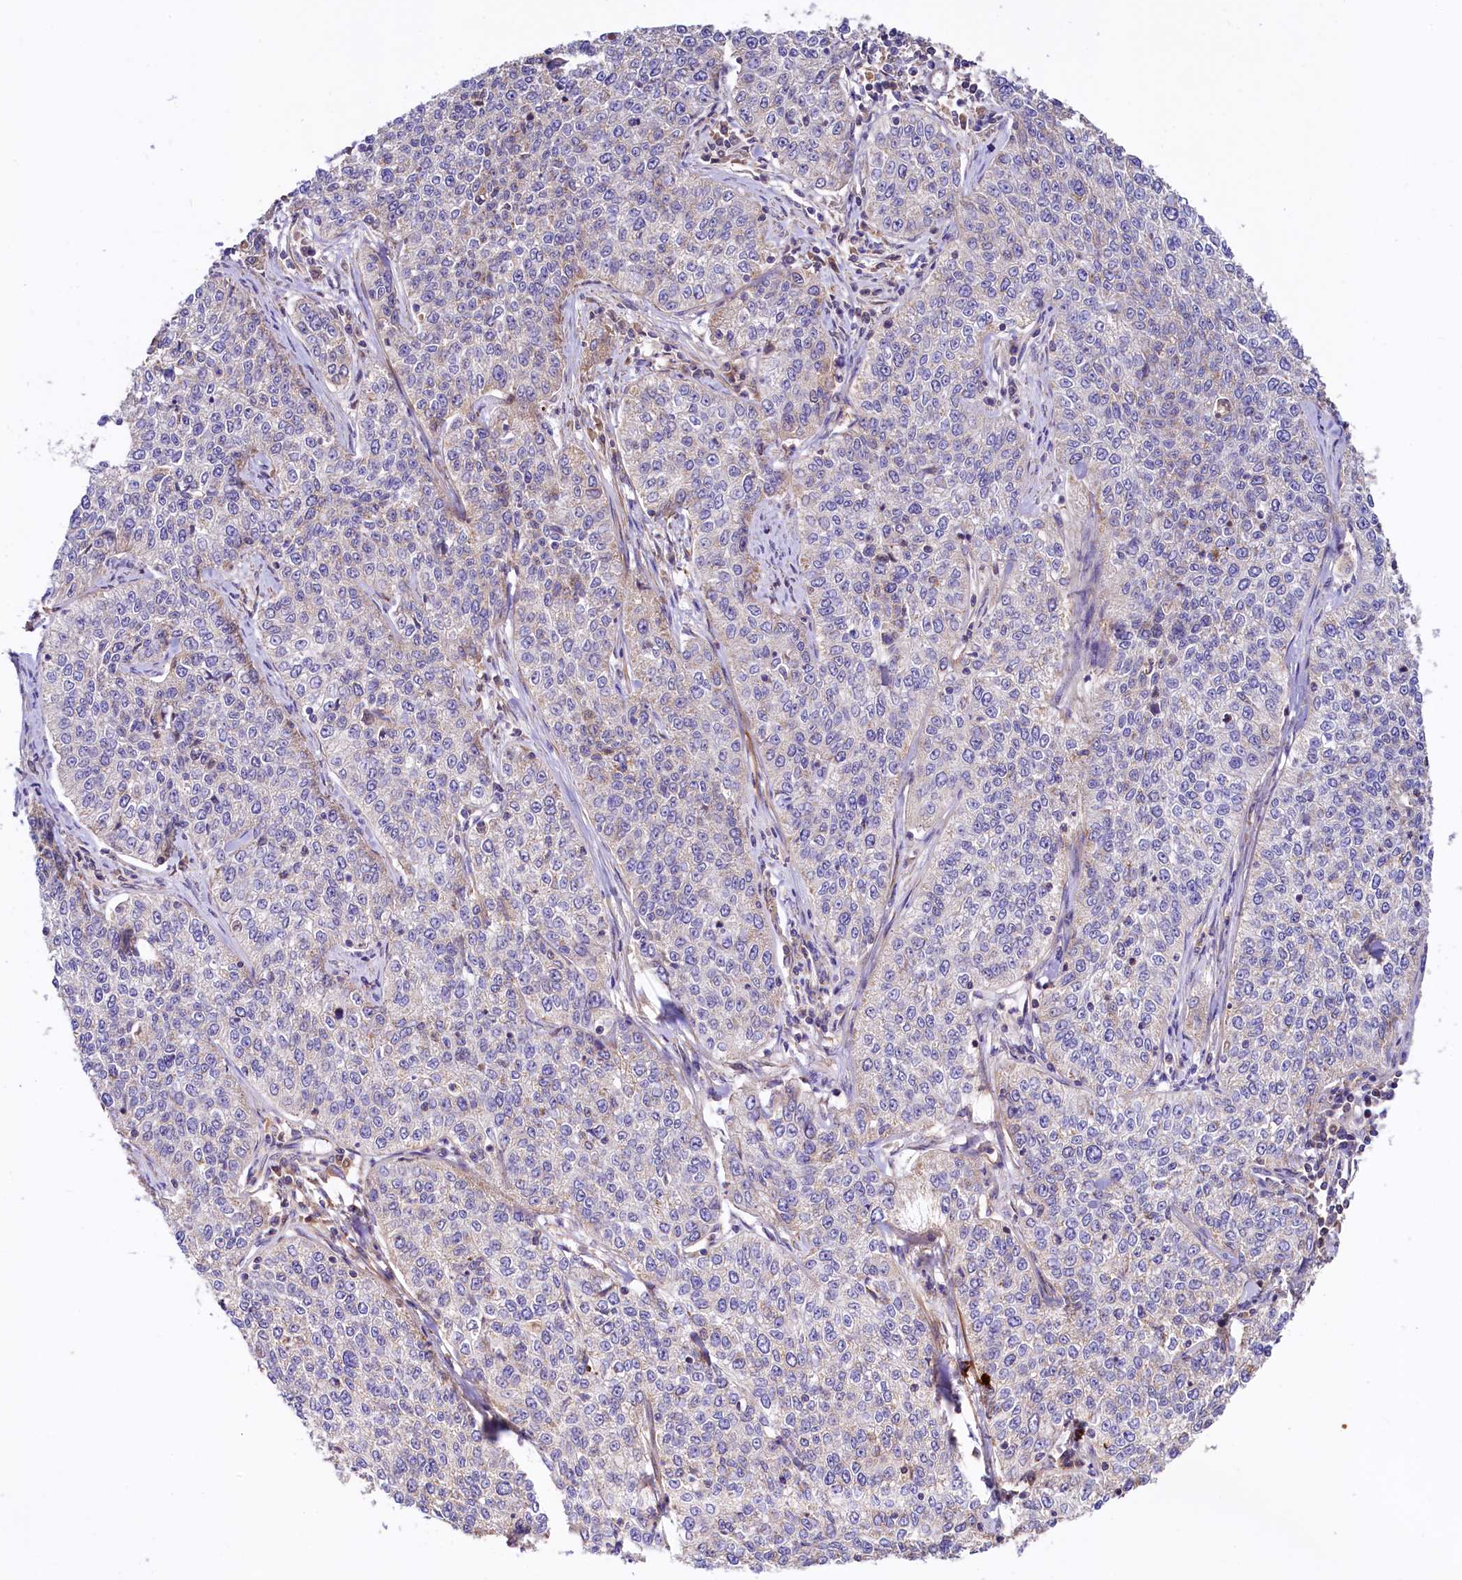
{"staining": {"intensity": "negative", "quantity": "none", "location": "none"}, "tissue": "cervical cancer", "cell_type": "Tumor cells", "image_type": "cancer", "snomed": [{"axis": "morphology", "description": "Squamous cell carcinoma, NOS"}, {"axis": "topography", "description": "Cervix"}], "caption": "High magnification brightfield microscopy of cervical cancer stained with DAB (brown) and counterstained with hematoxylin (blue): tumor cells show no significant staining.", "gene": "CIAO3", "patient": {"sex": "female", "age": 35}}